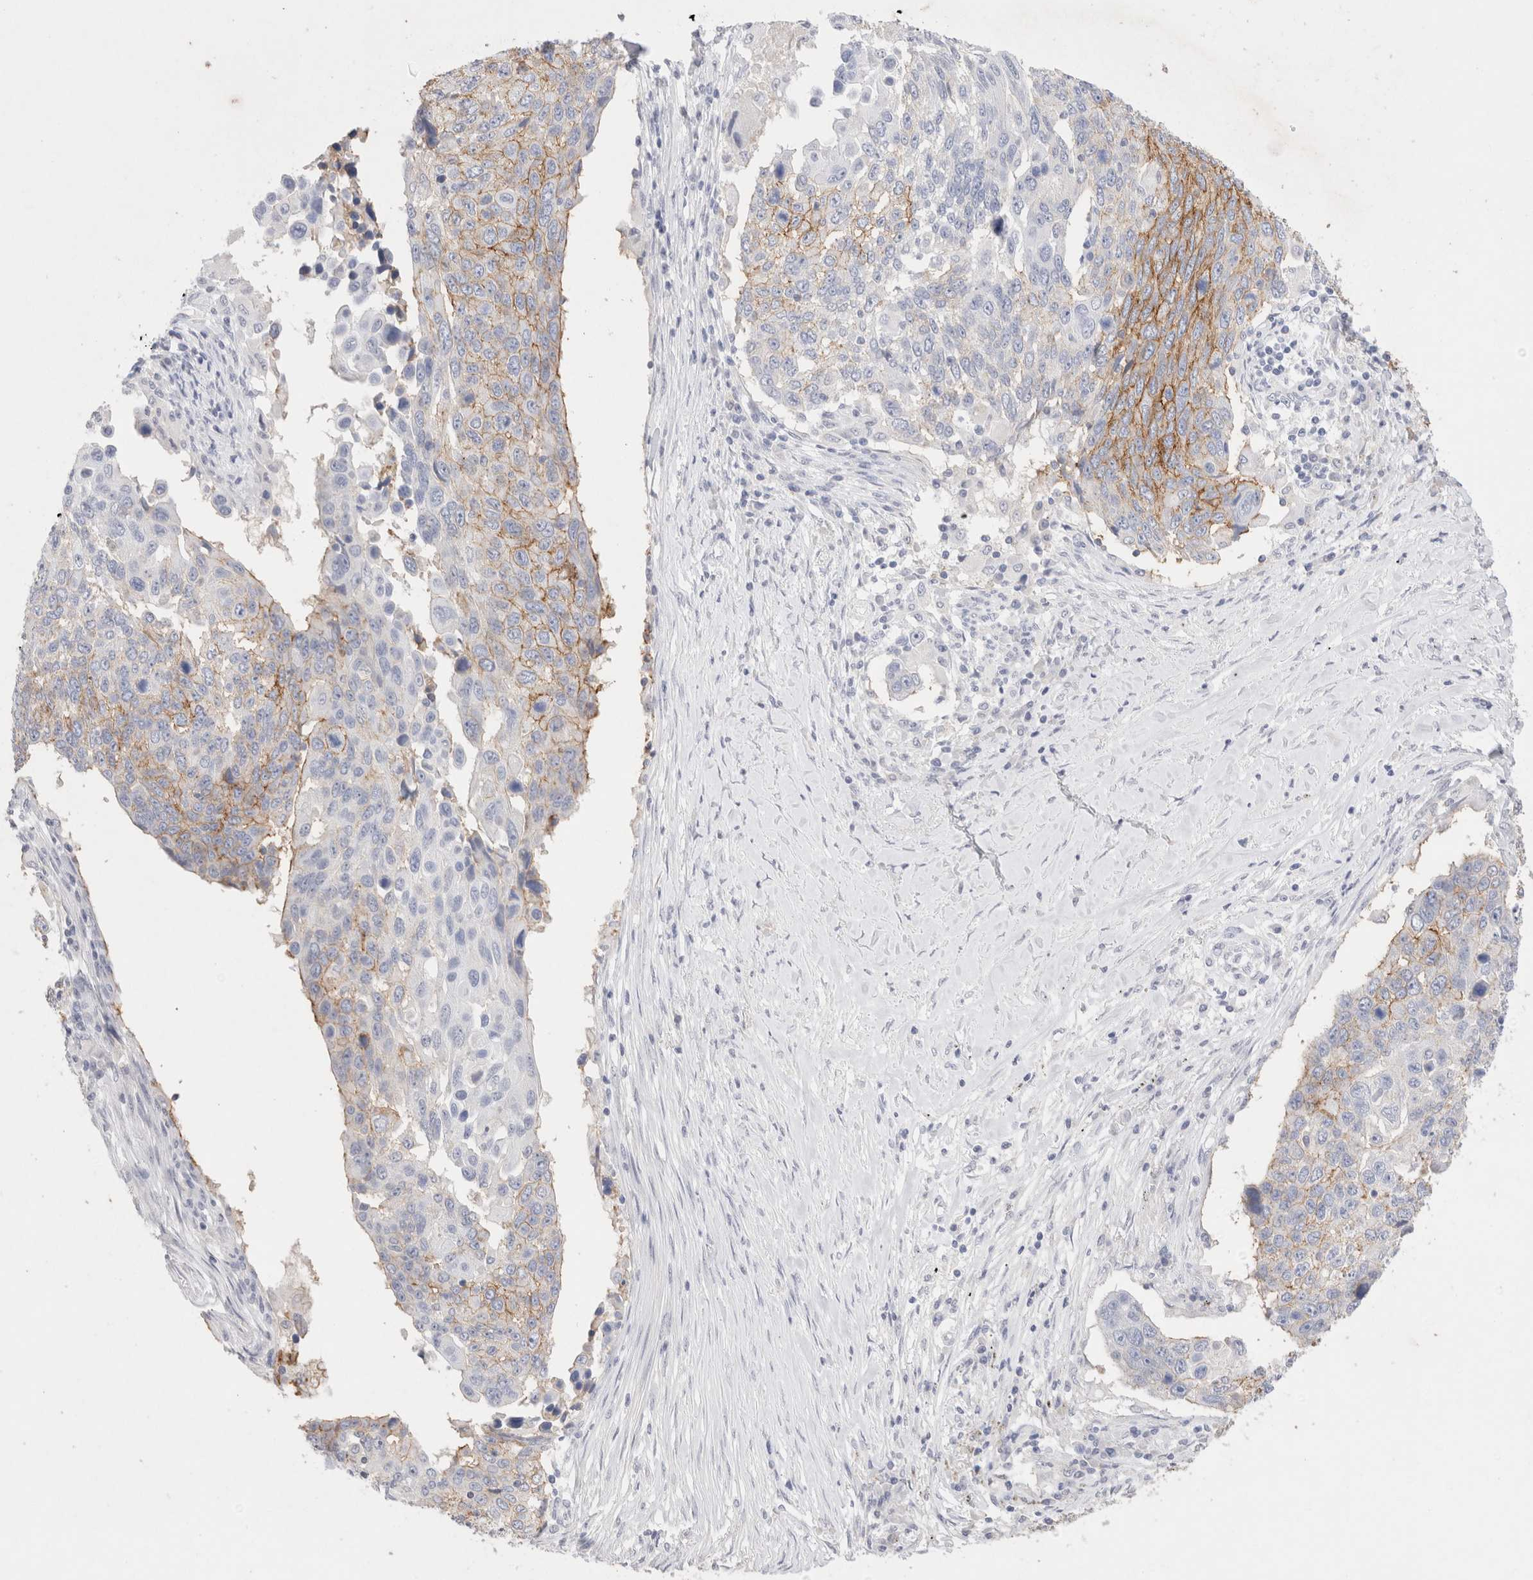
{"staining": {"intensity": "moderate", "quantity": "25%-75%", "location": "cytoplasmic/membranous"}, "tissue": "lung cancer", "cell_type": "Tumor cells", "image_type": "cancer", "snomed": [{"axis": "morphology", "description": "Squamous cell carcinoma, NOS"}, {"axis": "topography", "description": "Lung"}], "caption": "A histopathology image of human lung squamous cell carcinoma stained for a protein reveals moderate cytoplasmic/membranous brown staining in tumor cells.", "gene": "EPCAM", "patient": {"sex": "male", "age": 66}}